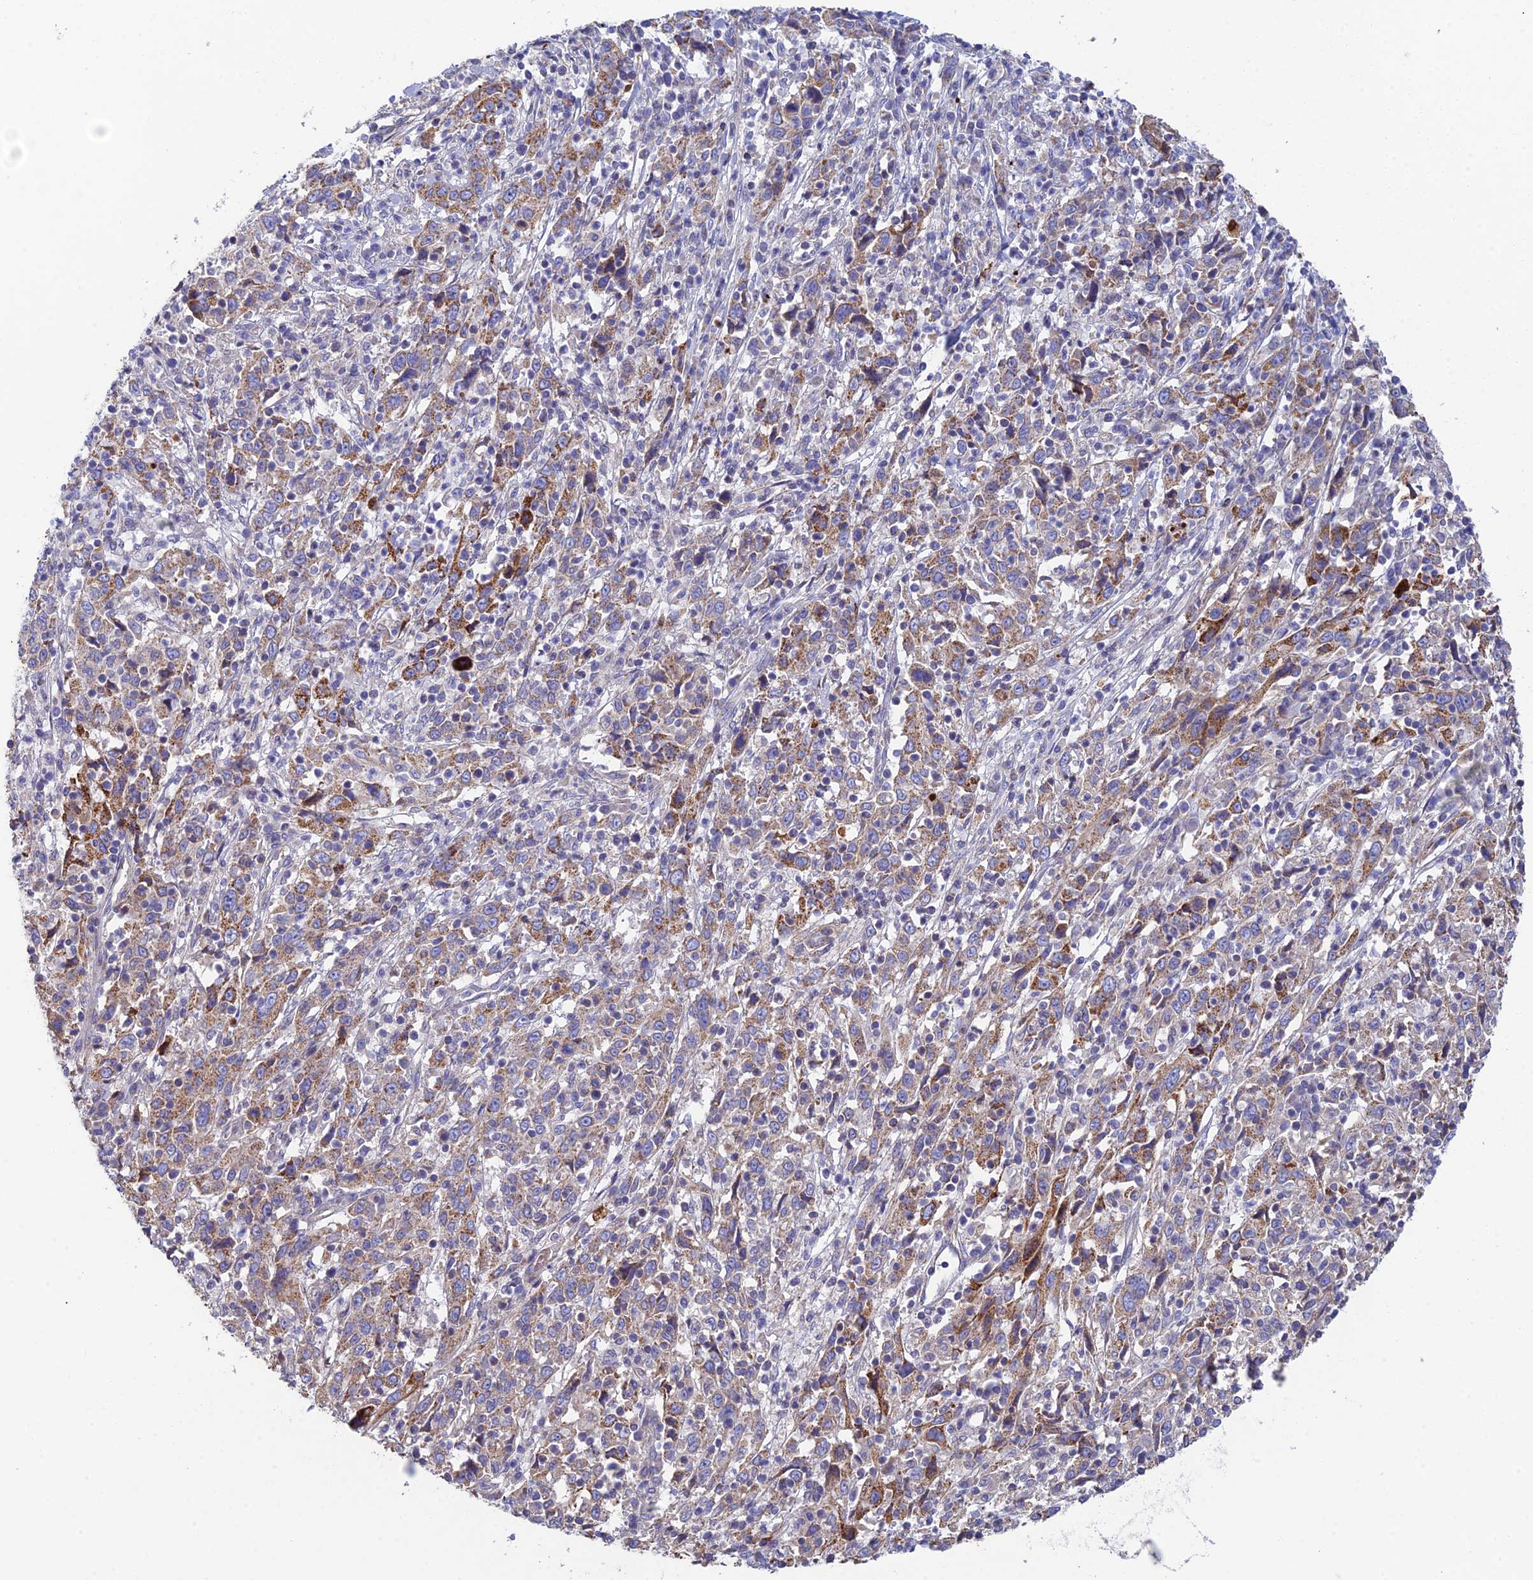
{"staining": {"intensity": "moderate", "quantity": "25%-75%", "location": "cytoplasmic/membranous"}, "tissue": "cervical cancer", "cell_type": "Tumor cells", "image_type": "cancer", "snomed": [{"axis": "morphology", "description": "Squamous cell carcinoma, NOS"}, {"axis": "topography", "description": "Cervix"}], "caption": "The micrograph demonstrates a brown stain indicating the presence of a protein in the cytoplasmic/membranous of tumor cells in cervical cancer.", "gene": "CSPG4", "patient": {"sex": "female", "age": 46}}